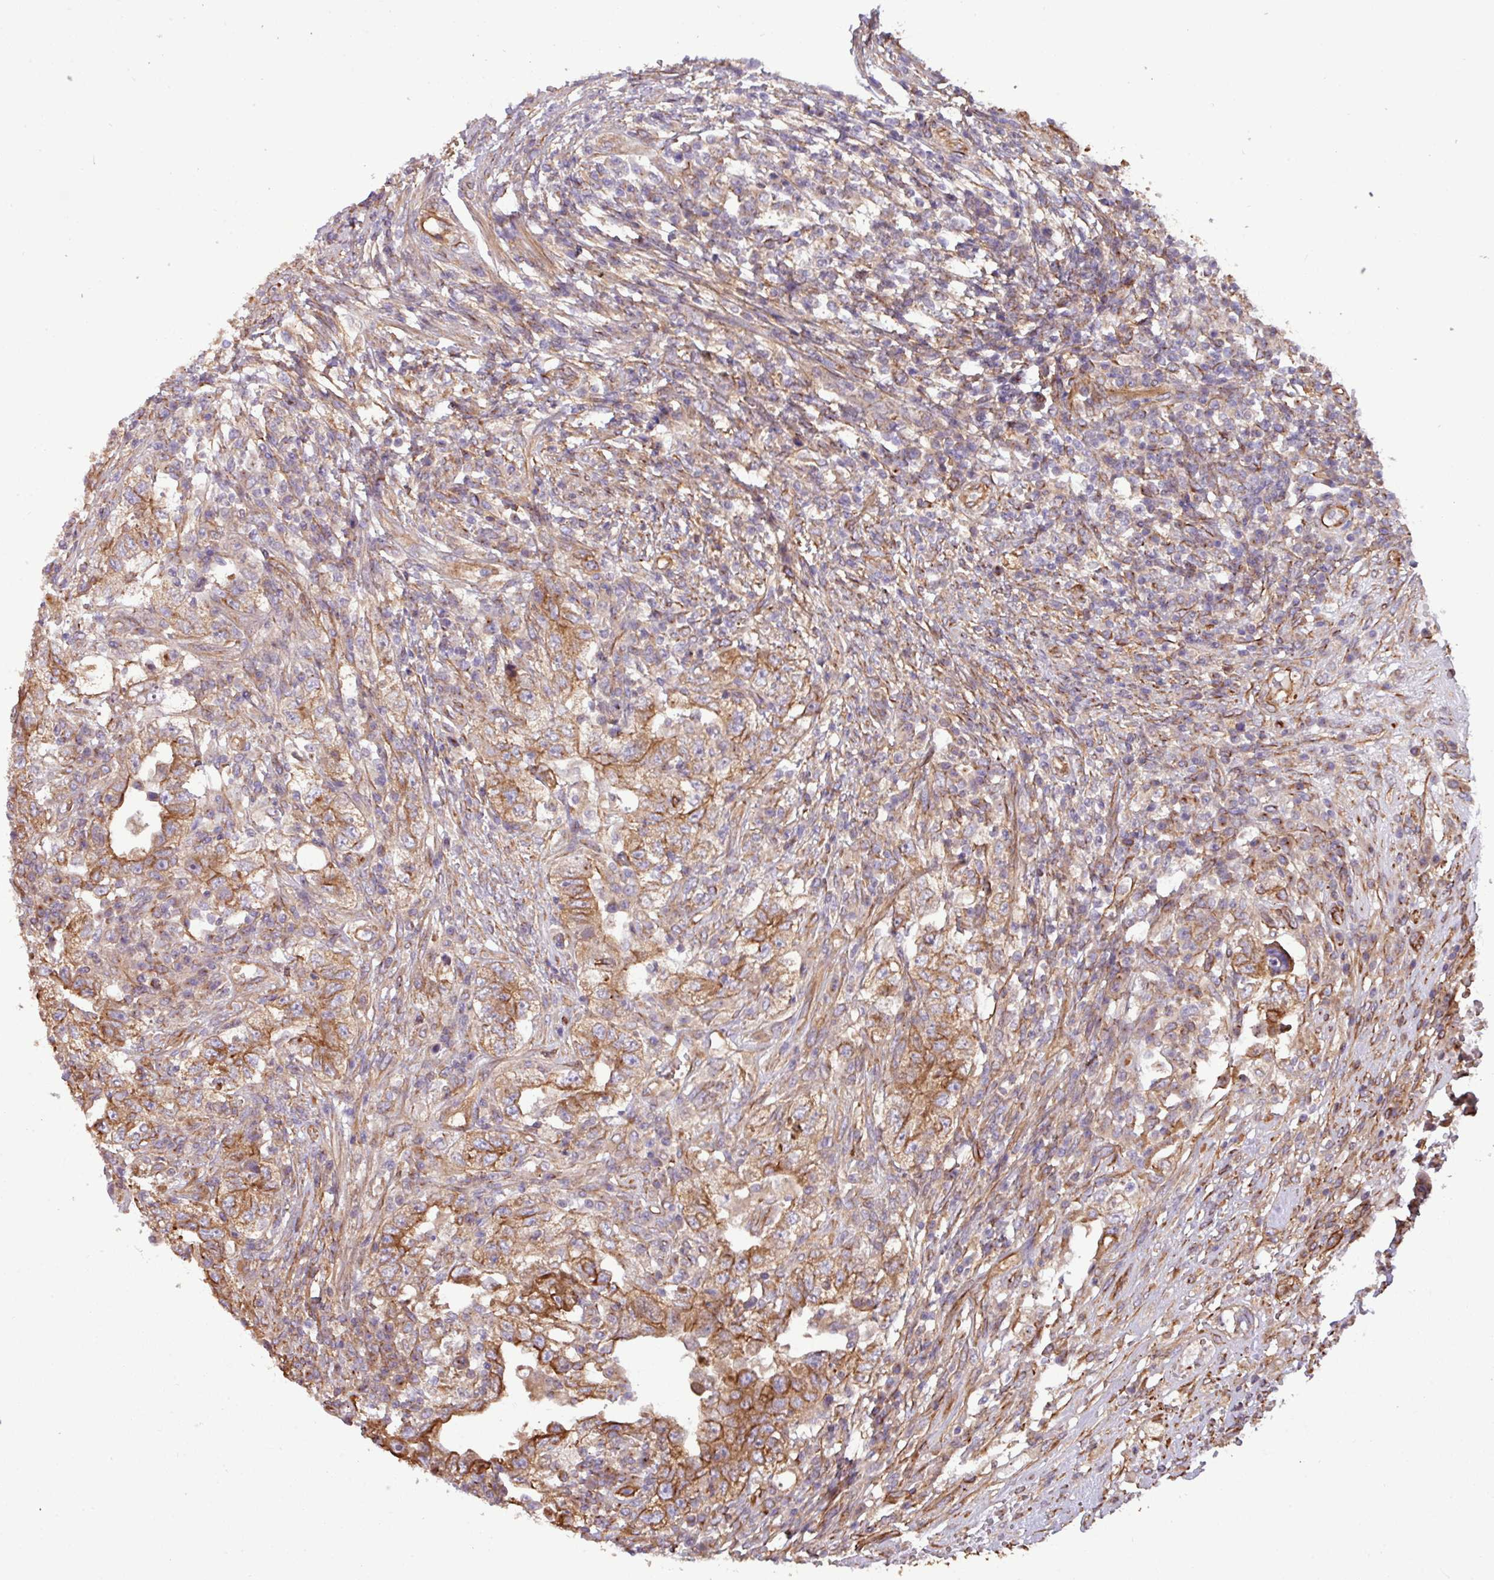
{"staining": {"intensity": "moderate", "quantity": ">75%", "location": "cytoplasmic/membranous"}, "tissue": "testis cancer", "cell_type": "Tumor cells", "image_type": "cancer", "snomed": [{"axis": "morphology", "description": "Carcinoma, Embryonal, NOS"}, {"axis": "topography", "description": "Testis"}], "caption": "Tumor cells demonstrate moderate cytoplasmic/membranous staining in approximately >75% of cells in embryonal carcinoma (testis).", "gene": "ZNF300", "patient": {"sex": "male", "age": 26}}